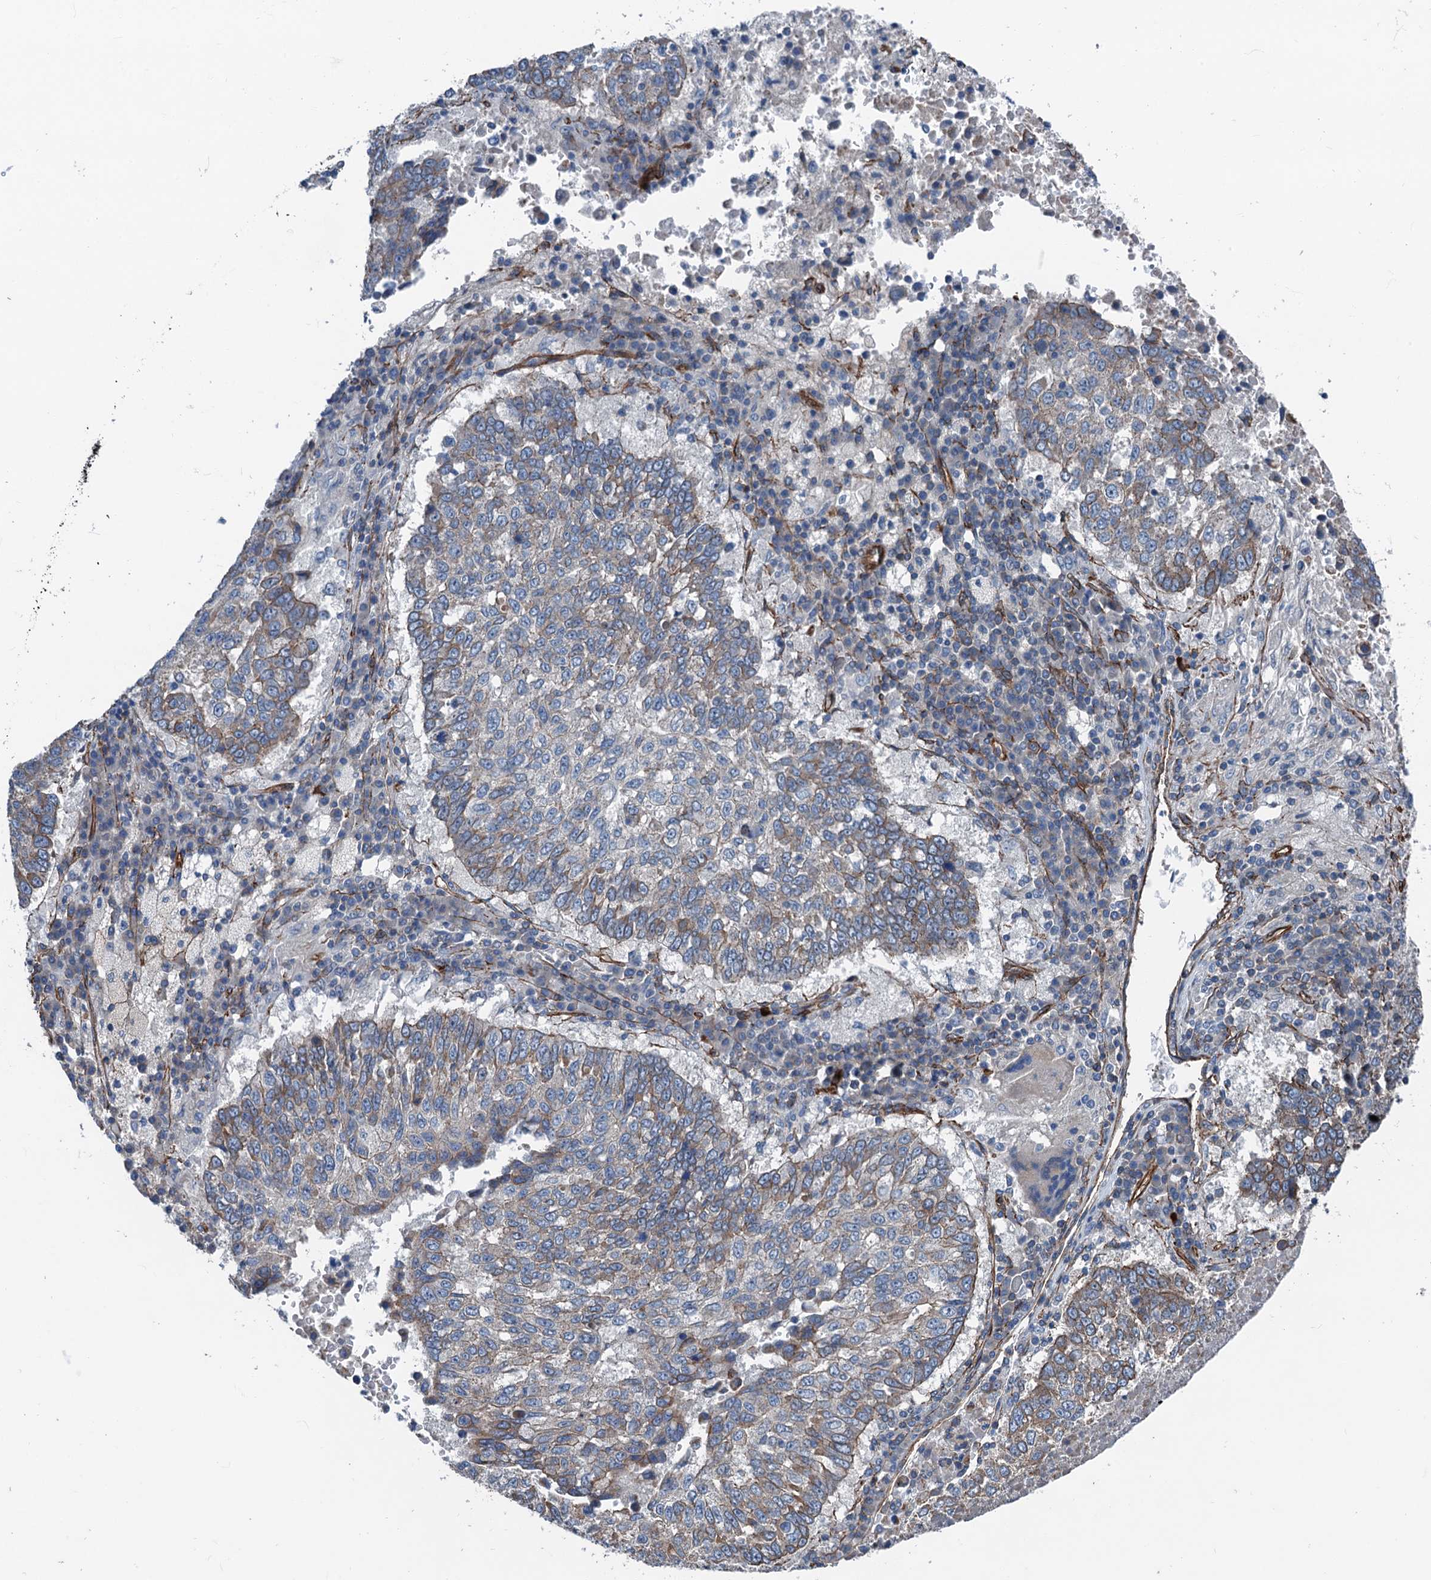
{"staining": {"intensity": "moderate", "quantity": "<25%", "location": "cytoplasmic/membranous"}, "tissue": "lung cancer", "cell_type": "Tumor cells", "image_type": "cancer", "snomed": [{"axis": "morphology", "description": "Squamous cell carcinoma, NOS"}, {"axis": "topography", "description": "Lung"}], "caption": "Approximately <25% of tumor cells in lung cancer demonstrate moderate cytoplasmic/membranous protein positivity as visualized by brown immunohistochemical staining.", "gene": "NMRAL1", "patient": {"sex": "male", "age": 73}}